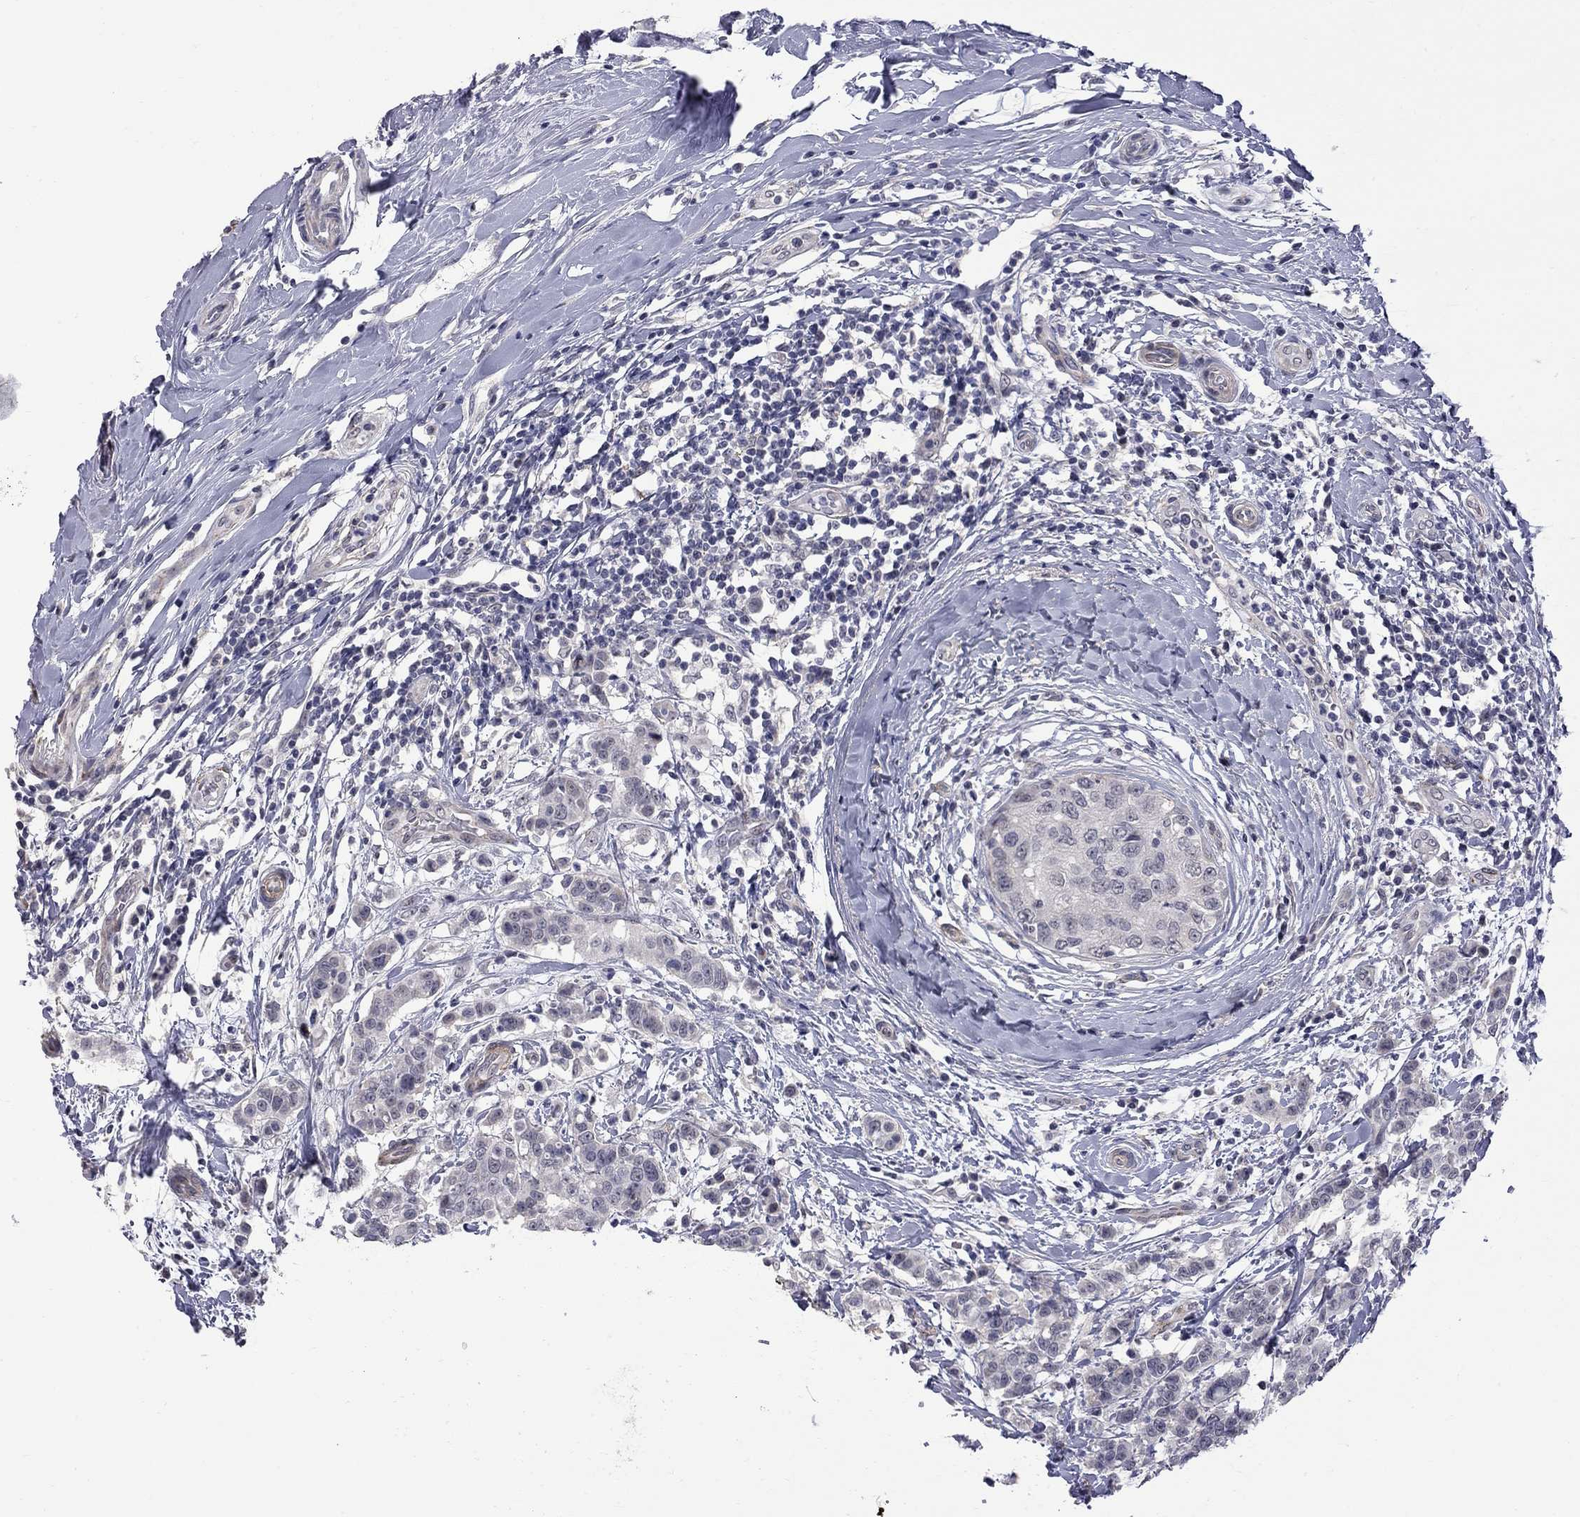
{"staining": {"intensity": "negative", "quantity": "none", "location": "none"}, "tissue": "breast cancer", "cell_type": "Tumor cells", "image_type": "cancer", "snomed": [{"axis": "morphology", "description": "Duct carcinoma"}, {"axis": "topography", "description": "Breast"}], "caption": "Immunohistochemistry (IHC) micrograph of human breast invasive ductal carcinoma stained for a protein (brown), which shows no expression in tumor cells.", "gene": "GSG1L", "patient": {"sex": "female", "age": 27}}